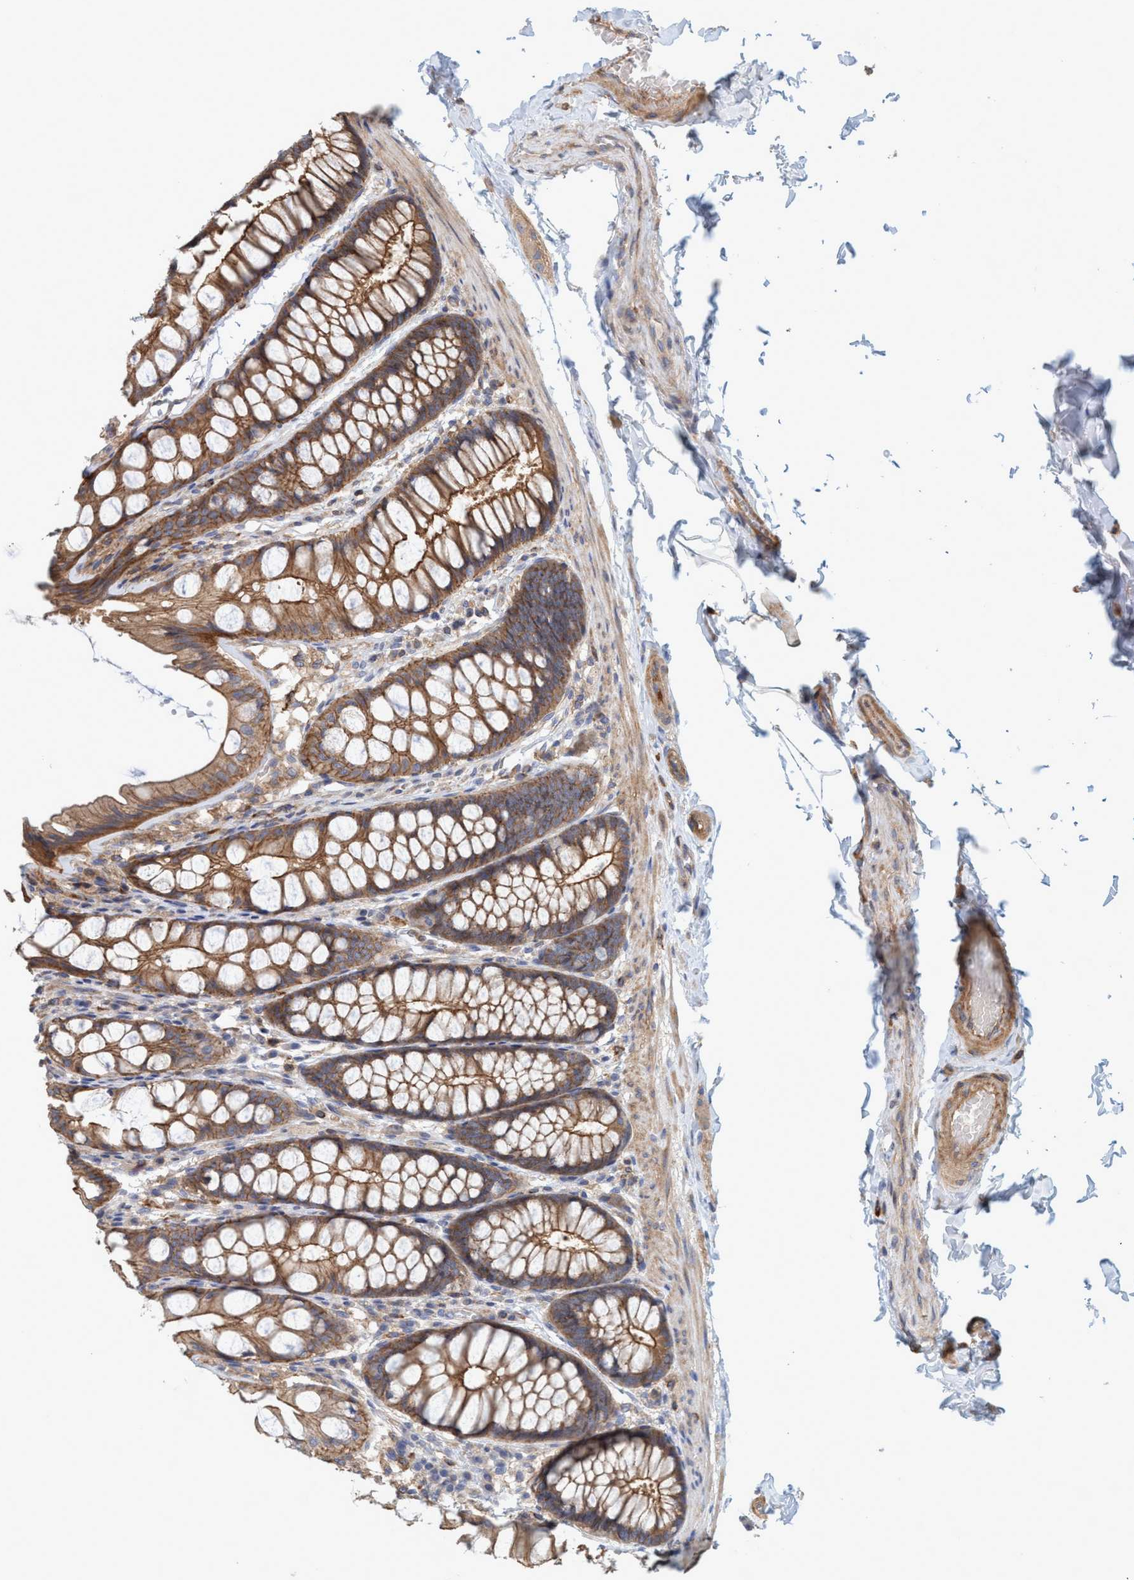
{"staining": {"intensity": "moderate", "quantity": ">75%", "location": "cytoplasmic/membranous"}, "tissue": "colon", "cell_type": "Endothelial cells", "image_type": "normal", "snomed": [{"axis": "morphology", "description": "Normal tissue, NOS"}, {"axis": "topography", "description": "Colon"}], "caption": "Colon stained with immunohistochemistry demonstrates moderate cytoplasmic/membranous expression in approximately >75% of endothelial cells.", "gene": "SPECC1", "patient": {"sex": "male", "age": 47}}